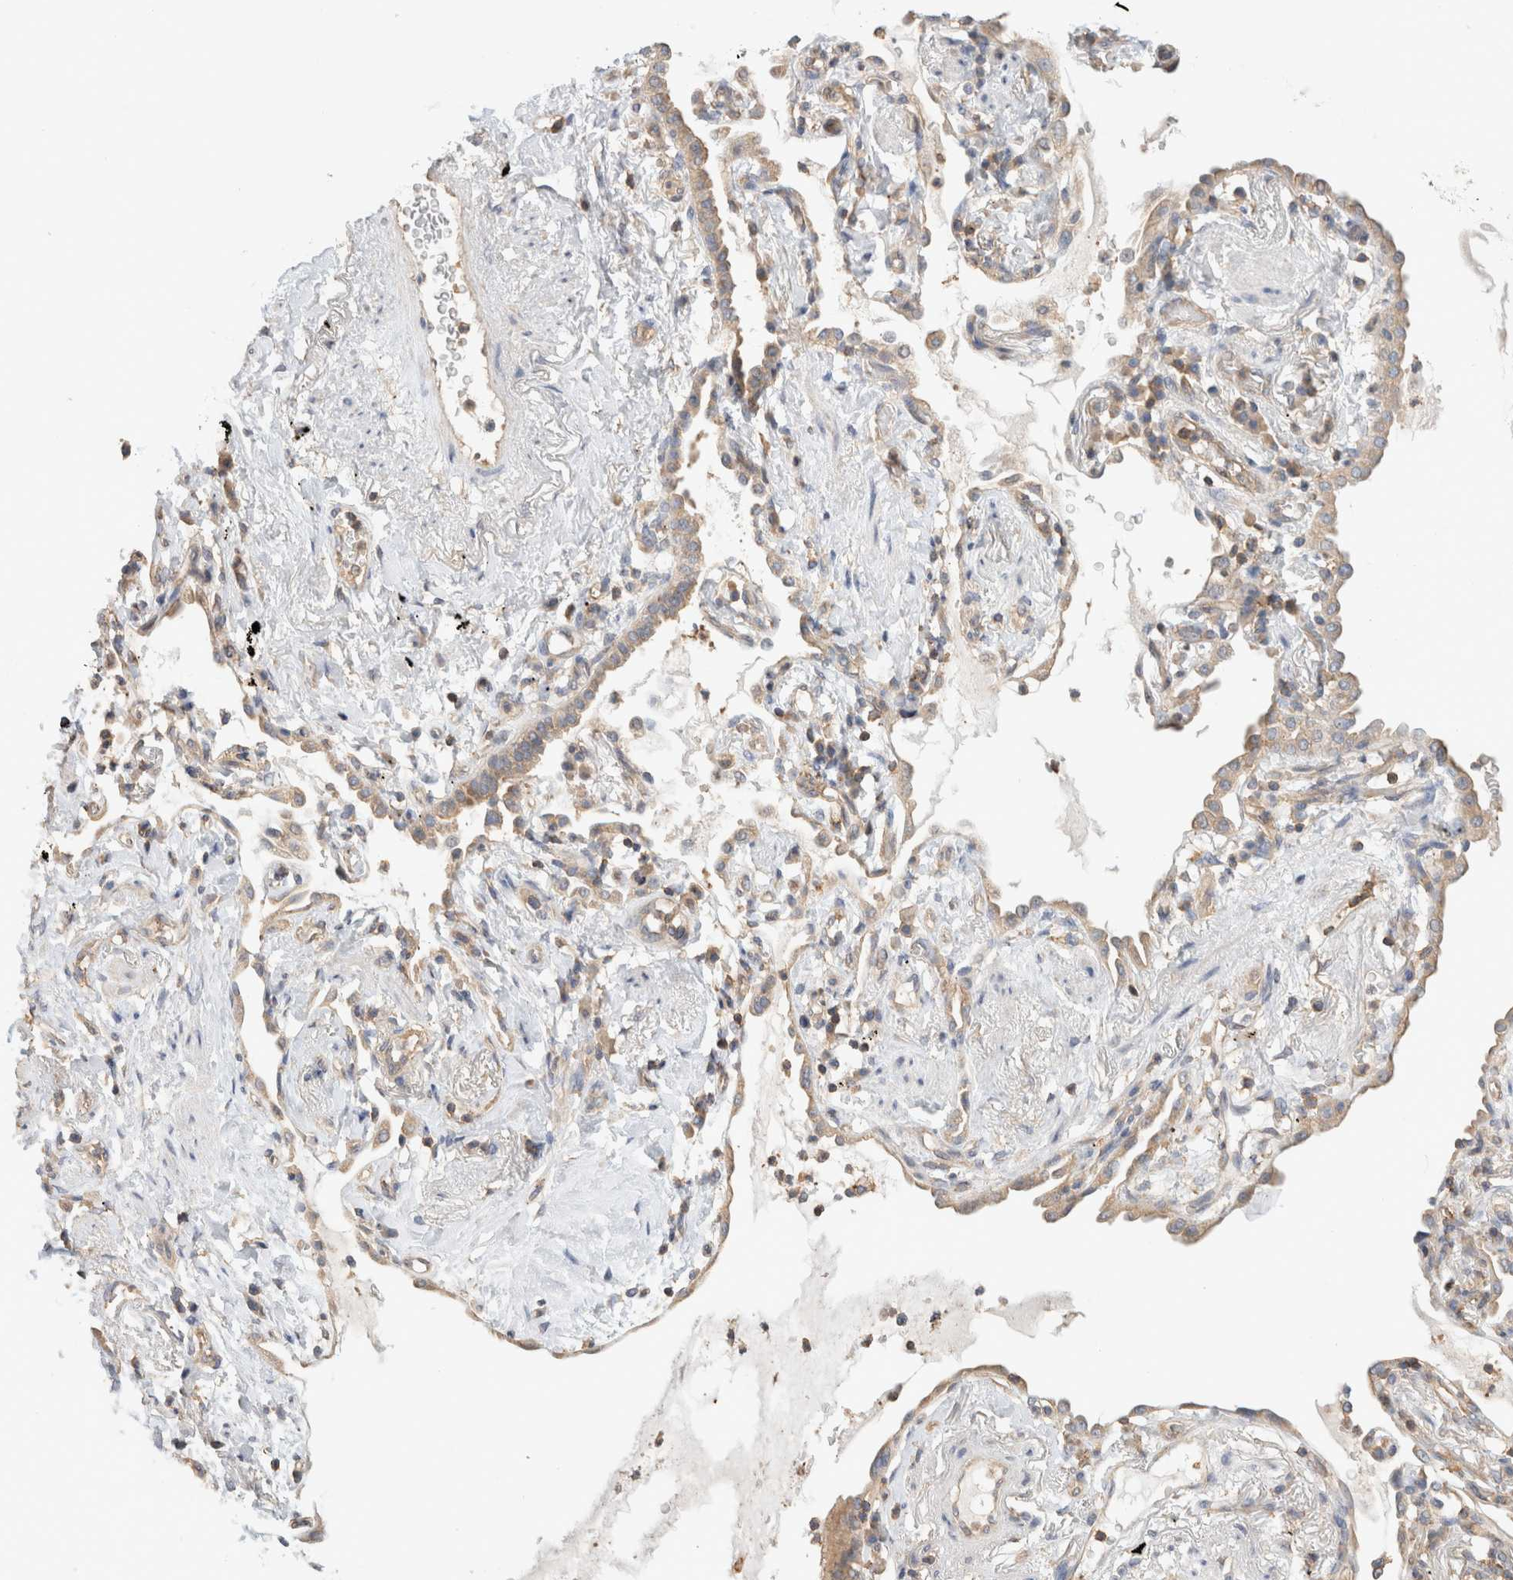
{"staining": {"intensity": "weak", "quantity": ">75%", "location": "cytoplasmic/membranous"}, "tissue": "lung cancer", "cell_type": "Tumor cells", "image_type": "cancer", "snomed": [{"axis": "morphology", "description": "Adenocarcinoma, NOS"}, {"axis": "topography", "description": "Lung"}], "caption": "DAB immunohistochemical staining of human lung cancer displays weak cytoplasmic/membranous protein staining in approximately >75% of tumor cells.", "gene": "CFAP418", "patient": {"sex": "female", "age": 70}}